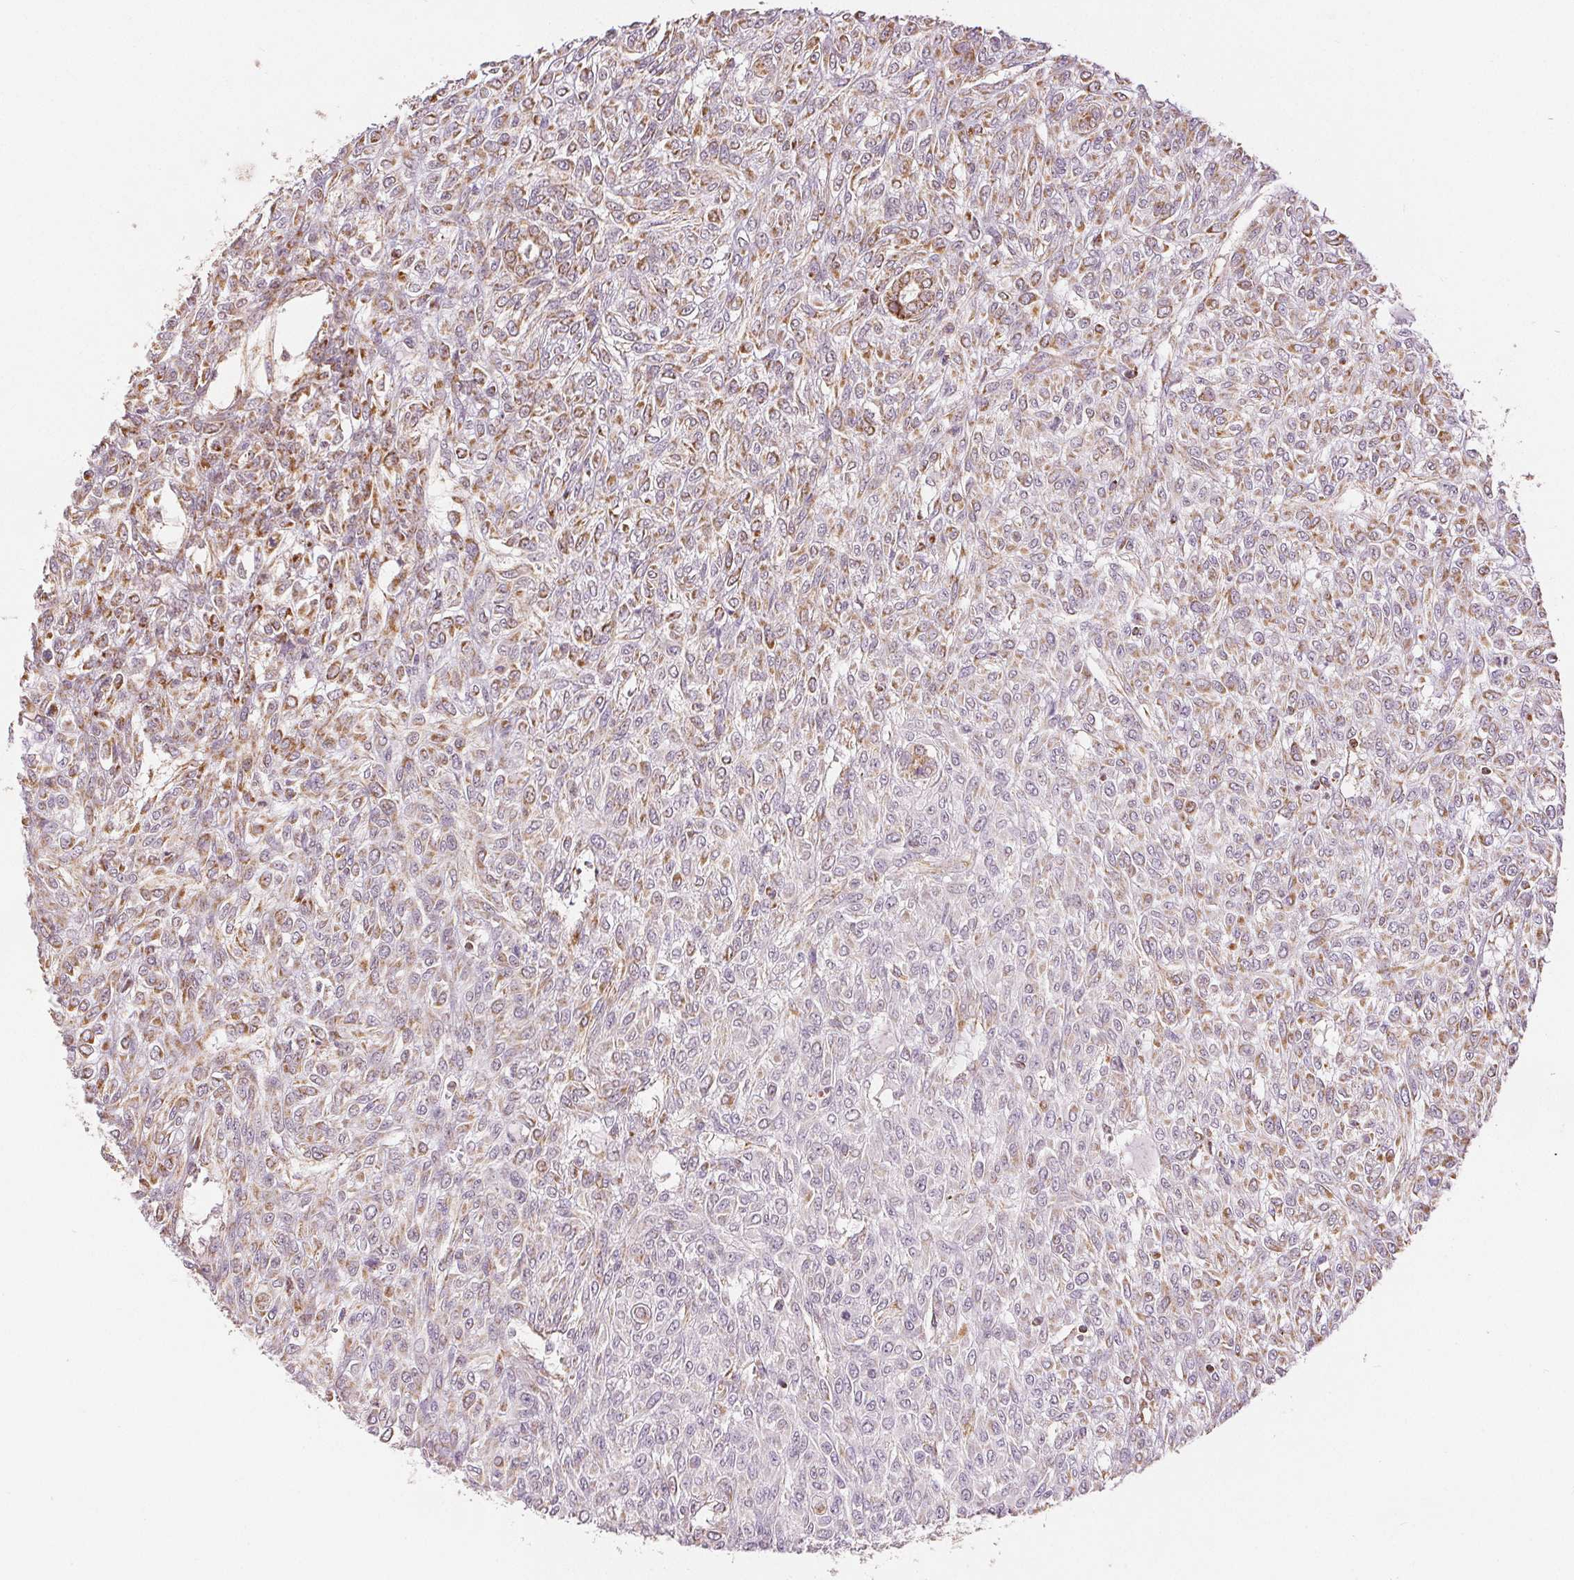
{"staining": {"intensity": "moderate", "quantity": "25%-75%", "location": "cytoplasmic/membranous"}, "tissue": "renal cancer", "cell_type": "Tumor cells", "image_type": "cancer", "snomed": [{"axis": "morphology", "description": "Adenocarcinoma, NOS"}, {"axis": "topography", "description": "Kidney"}], "caption": "The histopathology image exhibits a brown stain indicating the presence of a protein in the cytoplasmic/membranous of tumor cells in renal adenocarcinoma.", "gene": "SDHB", "patient": {"sex": "male", "age": 58}}